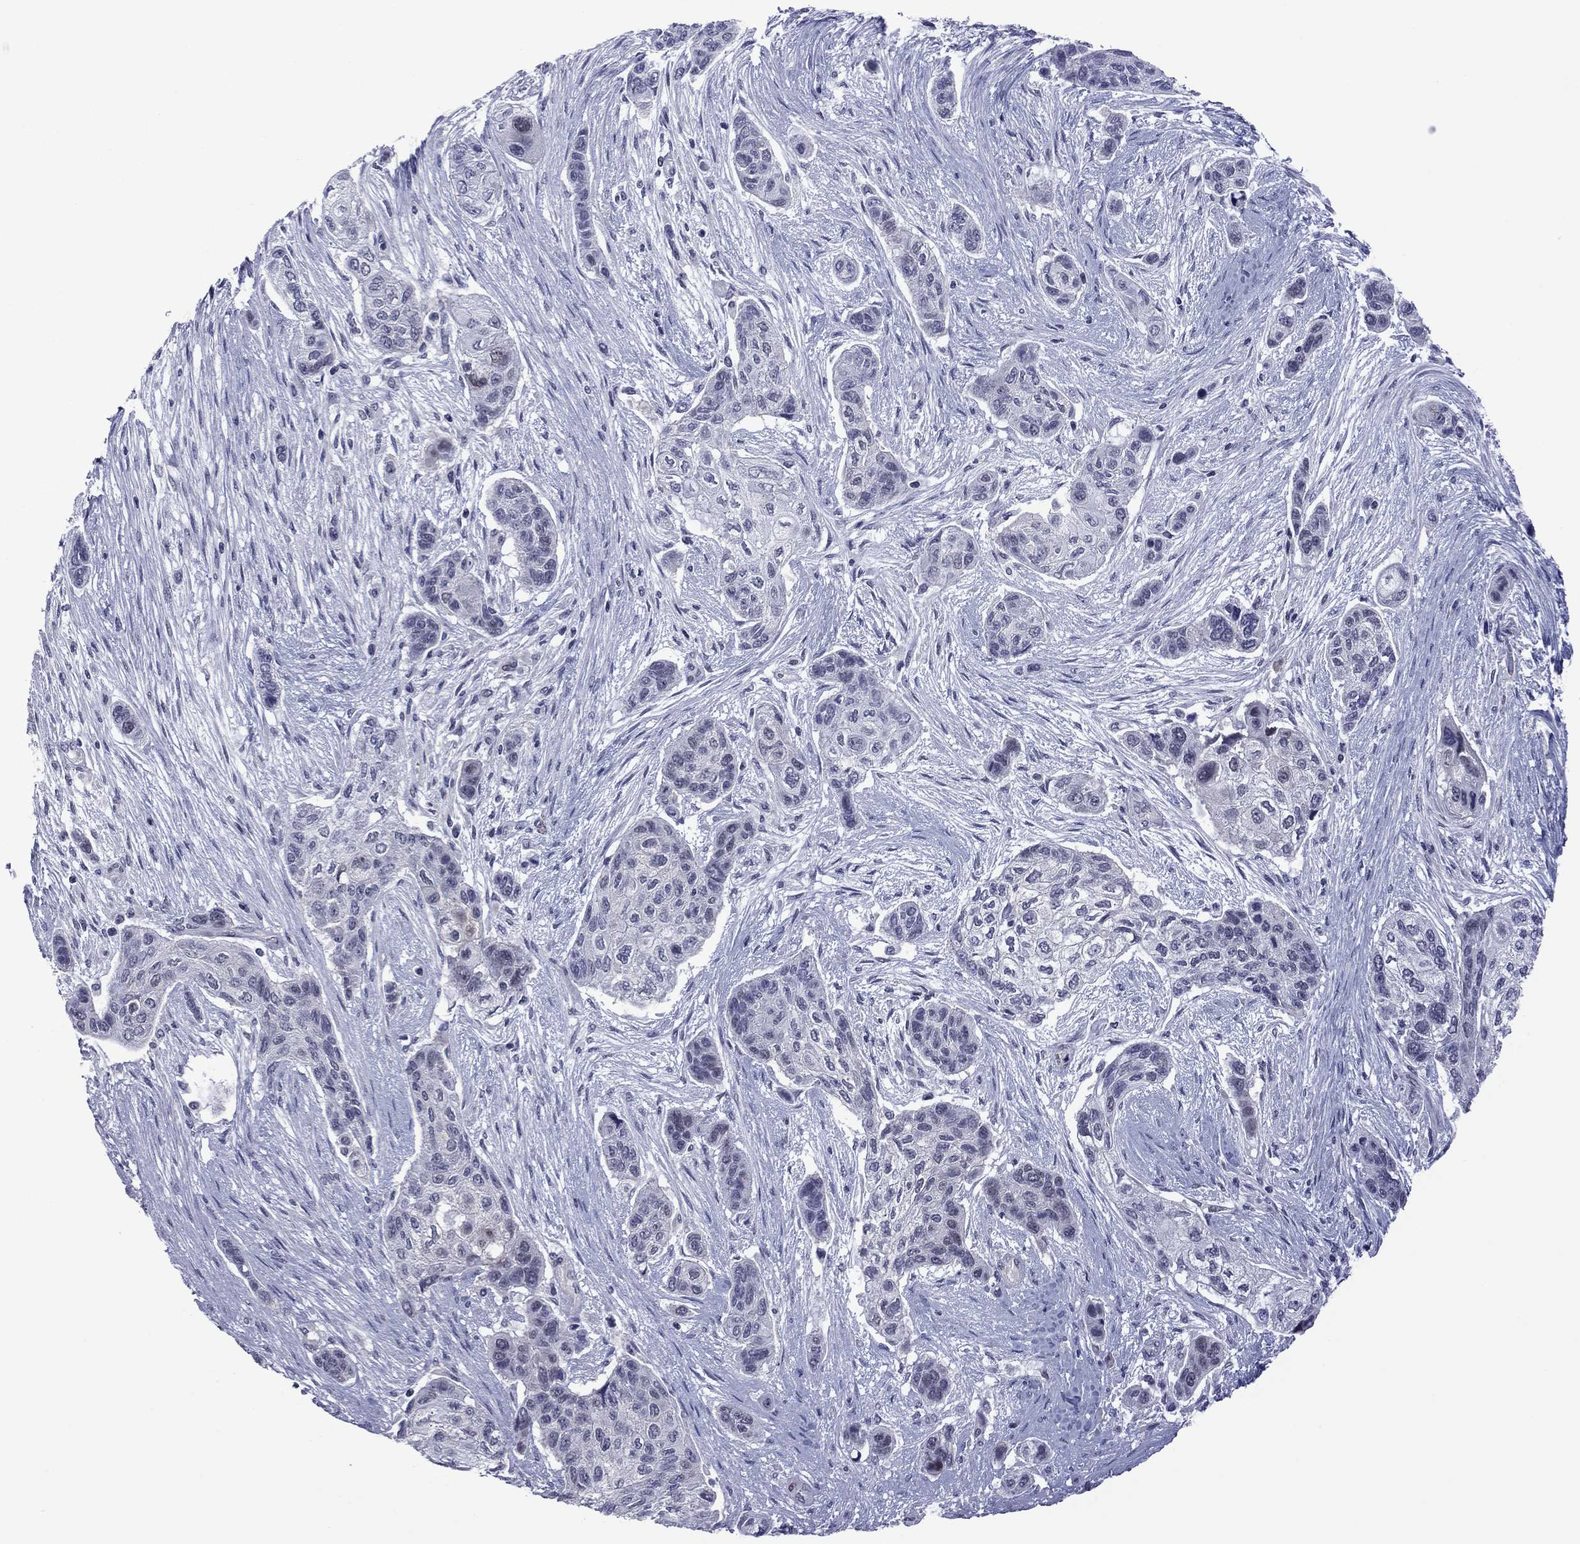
{"staining": {"intensity": "negative", "quantity": "none", "location": "none"}, "tissue": "lung cancer", "cell_type": "Tumor cells", "image_type": "cancer", "snomed": [{"axis": "morphology", "description": "Squamous cell carcinoma, NOS"}, {"axis": "topography", "description": "Lung"}], "caption": "A histopathology image of lung cancer (squamous cell carcinoma) stained for a protein exhibits no brown staining in tumor cells.", "gene": "POU5F2", "patient": {"sex": "male", "age": 69}}